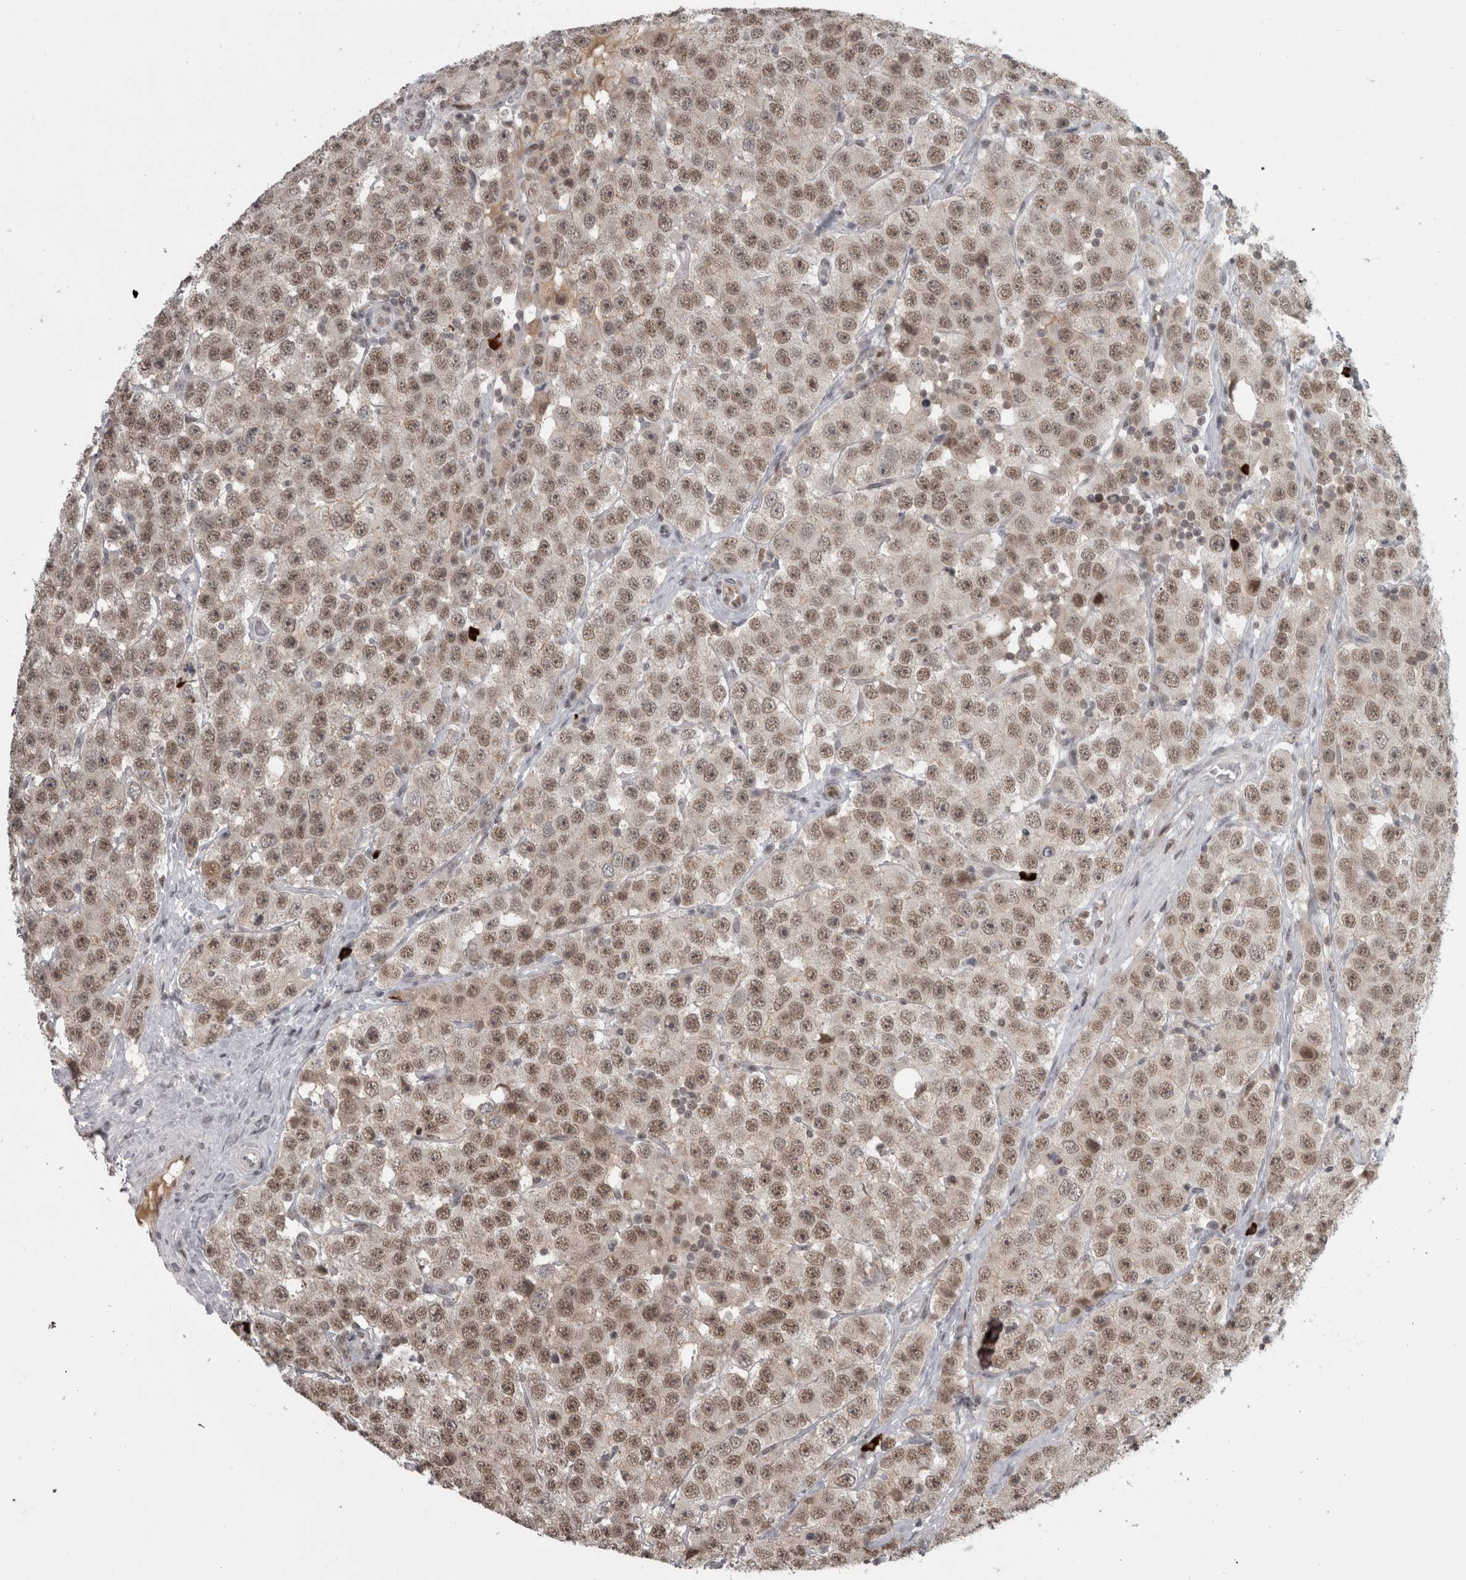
{"staining": {"intensity": "moderate", "quantity": ">75%", "location": "nuclear"}, "tissue": "testis cancer", "cell_type": "Tumor cells", "image_type": "cancer", "snomed": [{"axis": "morphology", "description": "Seminoma, NOS"}, {"axis": "morphology", "description": "Carcinoma, Embryonal, NOS"}, {"axis": "topography", "description": "Testis"}], "caption": "Testis embryonal carcinoma stained with a protein marker reveals moderate staining in tumor cells.", "gene": "MICU3", "patient": {"sex": "male", "age": 28}}